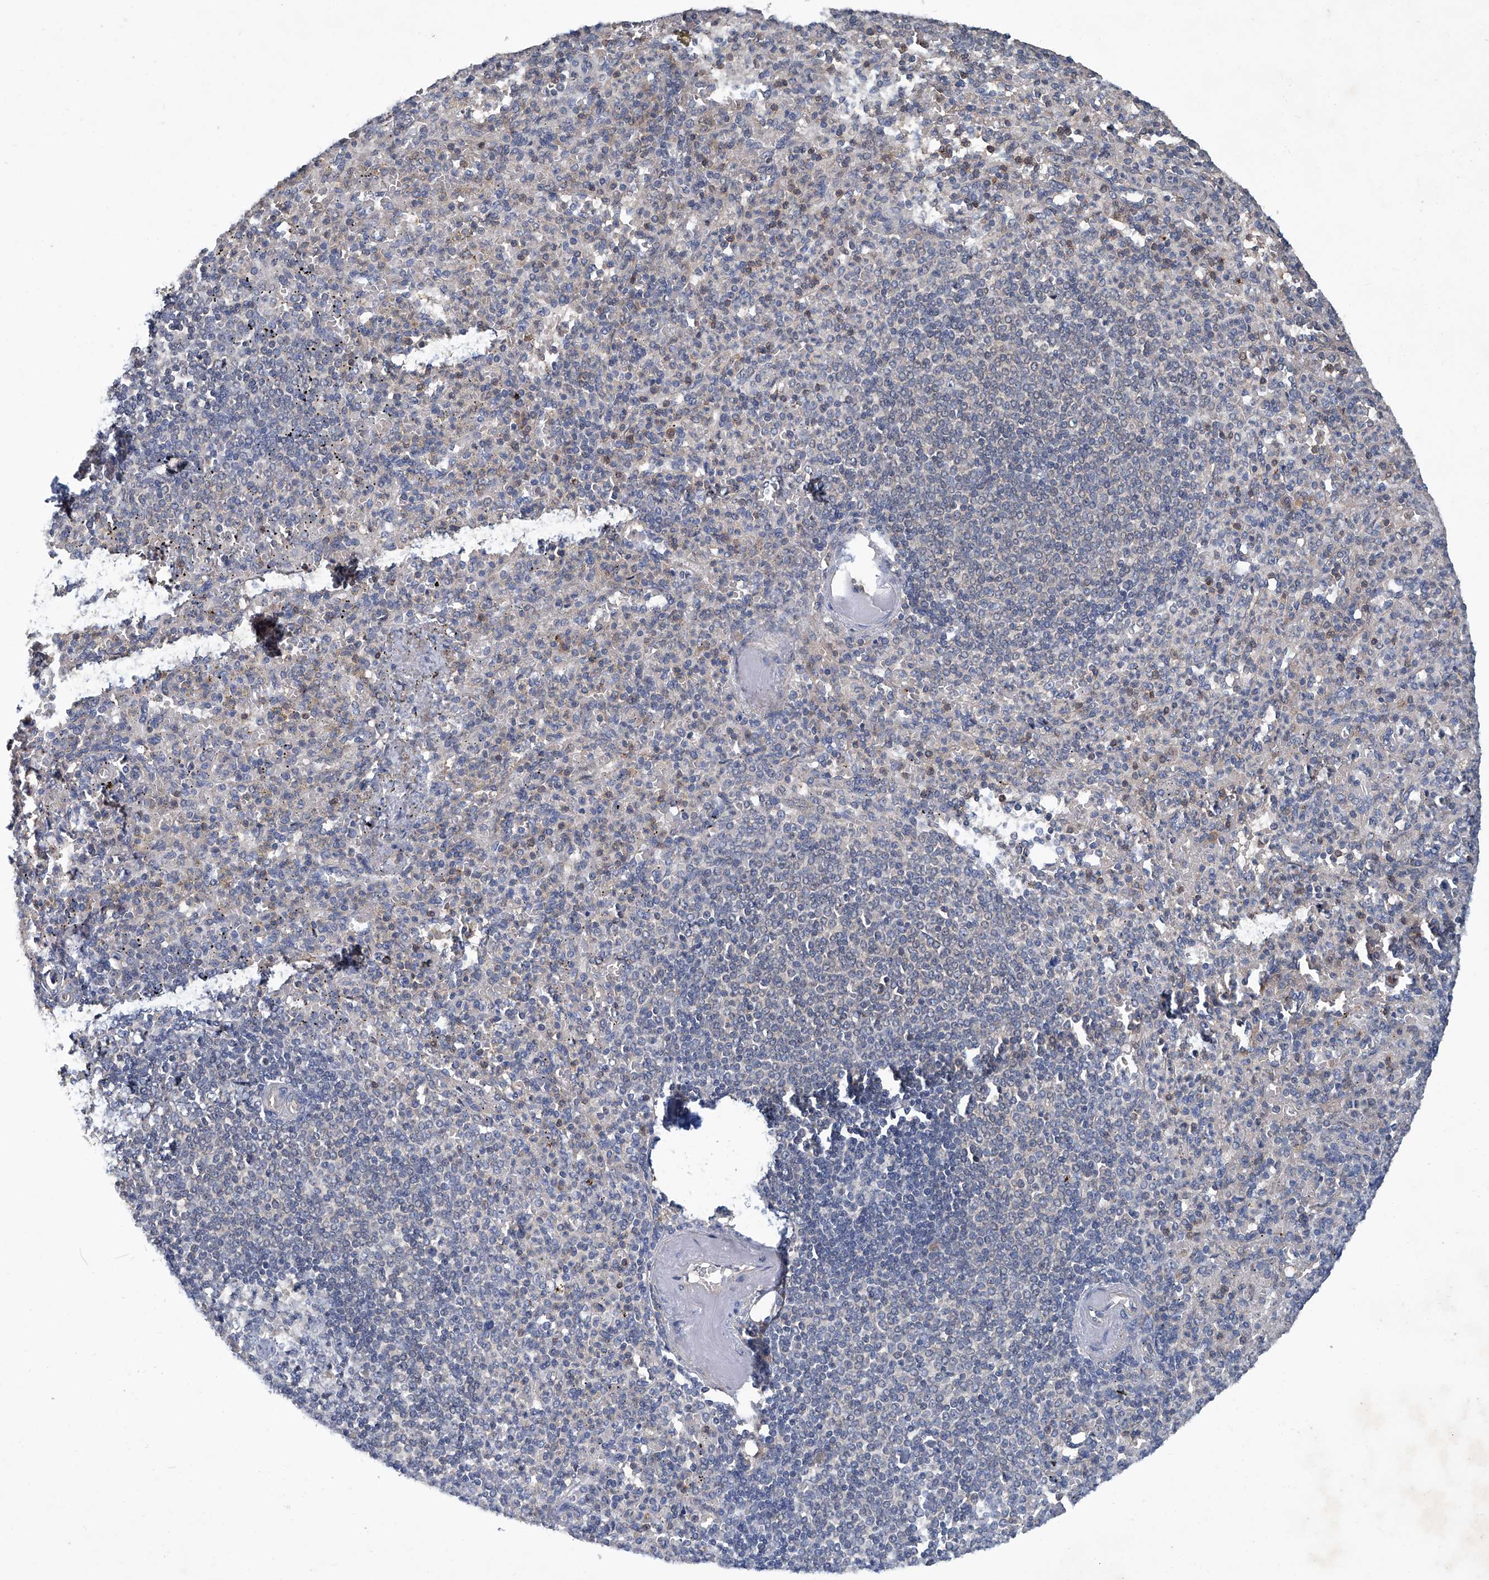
{"staining": {"intensity": "negative", "quantity": "none", "location": "none"}, "tissue": "spleen", "cell_type": "Cells in red pulp", "image_type": "normal", "snomed": [{"axis": "morphology", "description": "Normal tissue, NOS"}, {"axis": "topography", "description": "Spleen"}], "caption": "IHC of unremarkable spleen demonstrates no positivity in cells in red pulp.", "gene": "ANKRD34A", "patient": {"sex": "female", "age": 74}}